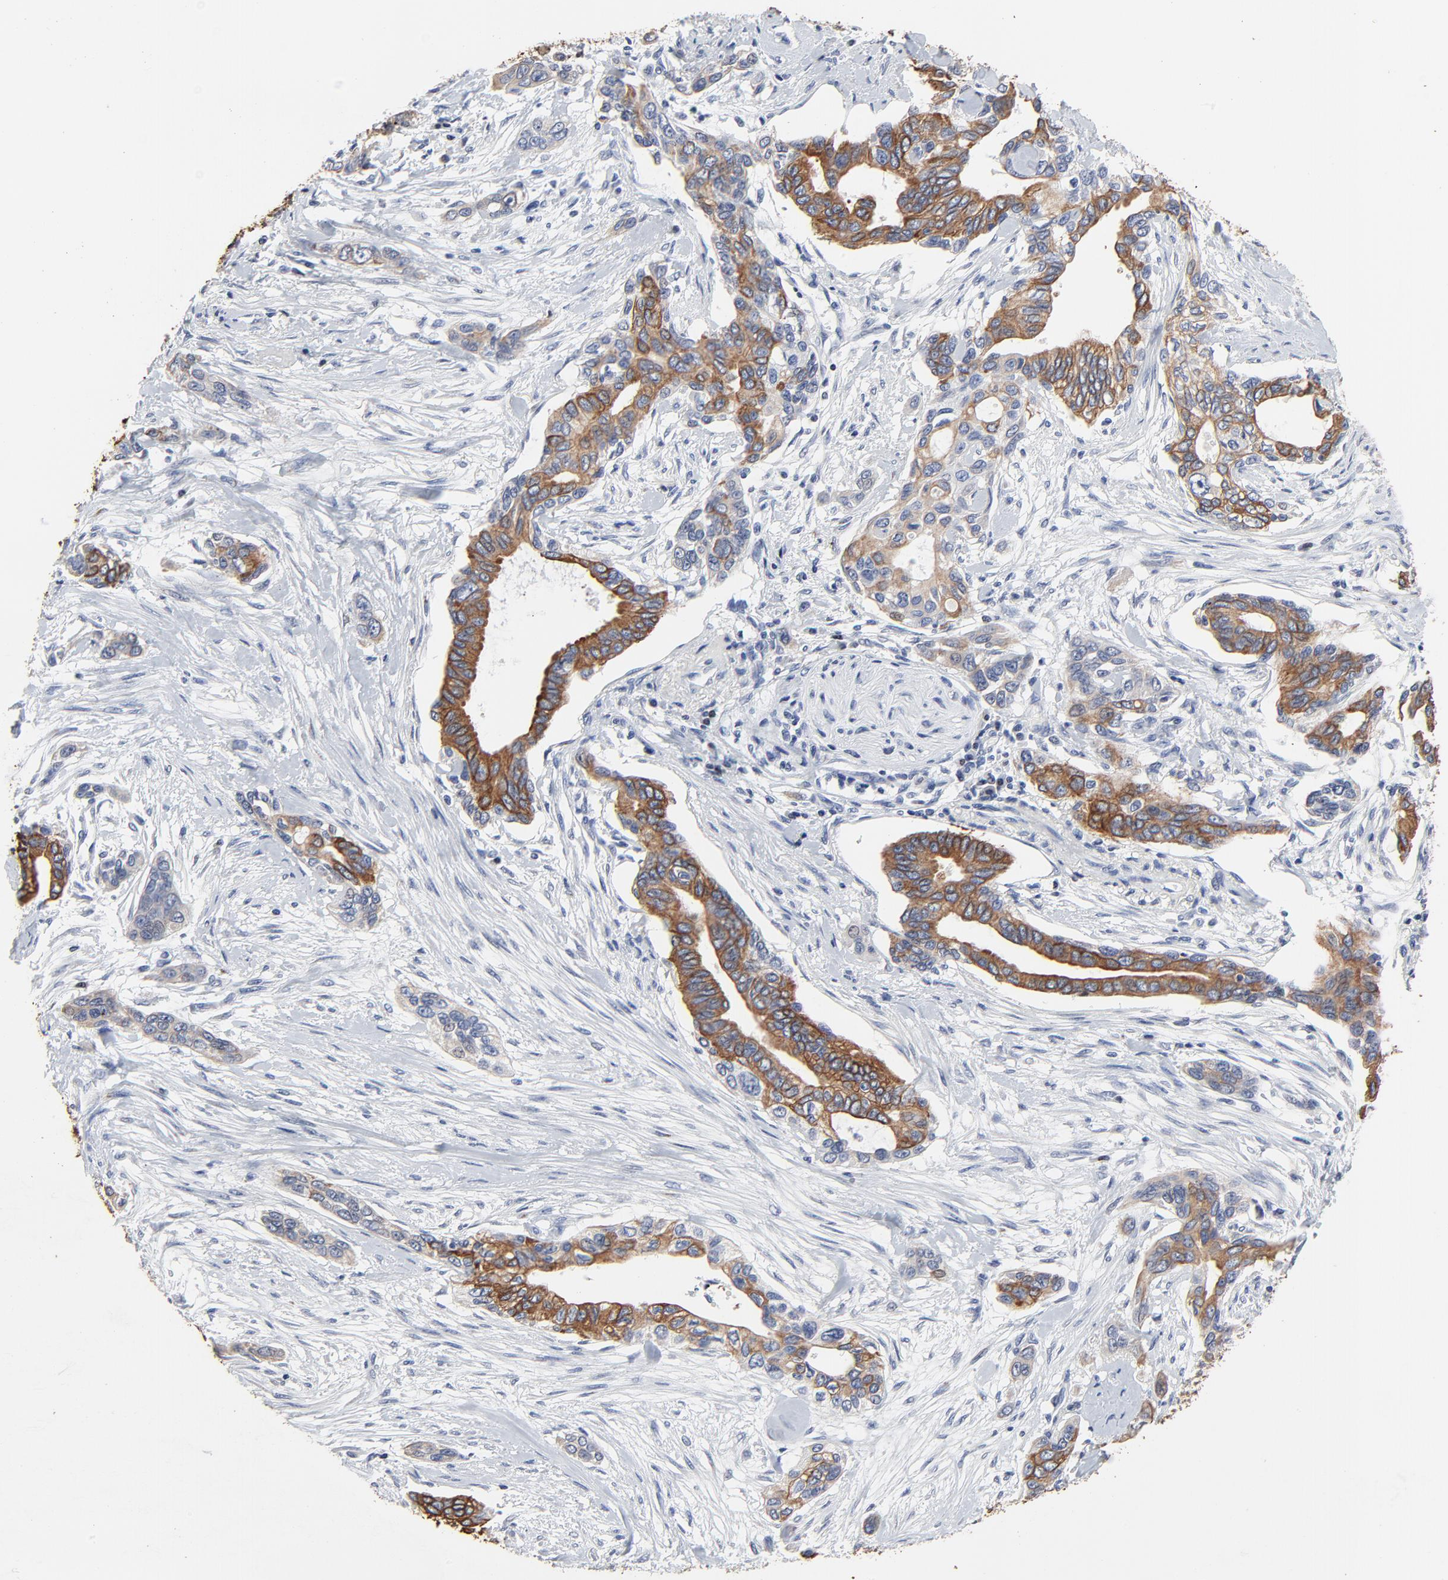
{"staining": {"intensity": "strong", "quantity": "25%-75%", "location": "cytoplasmic/membranous"}, "tissue": "pancreatic cancer", "cell_type": "Tumor cells", "image_type": "cancer", "snomed": [{"axis": "morphology", "description": "Adenocarcinoma, NOS"}, {"axis": "topography", "description": "Pancreas"}], "caption": "Pancreatic adenocarcinoma tissue shows strong cytoplasmic/membranous expression in approximately 25%-75% of tumor cells", "gene": "LNX1", "patient": {"sex": "female", "age": 60}}